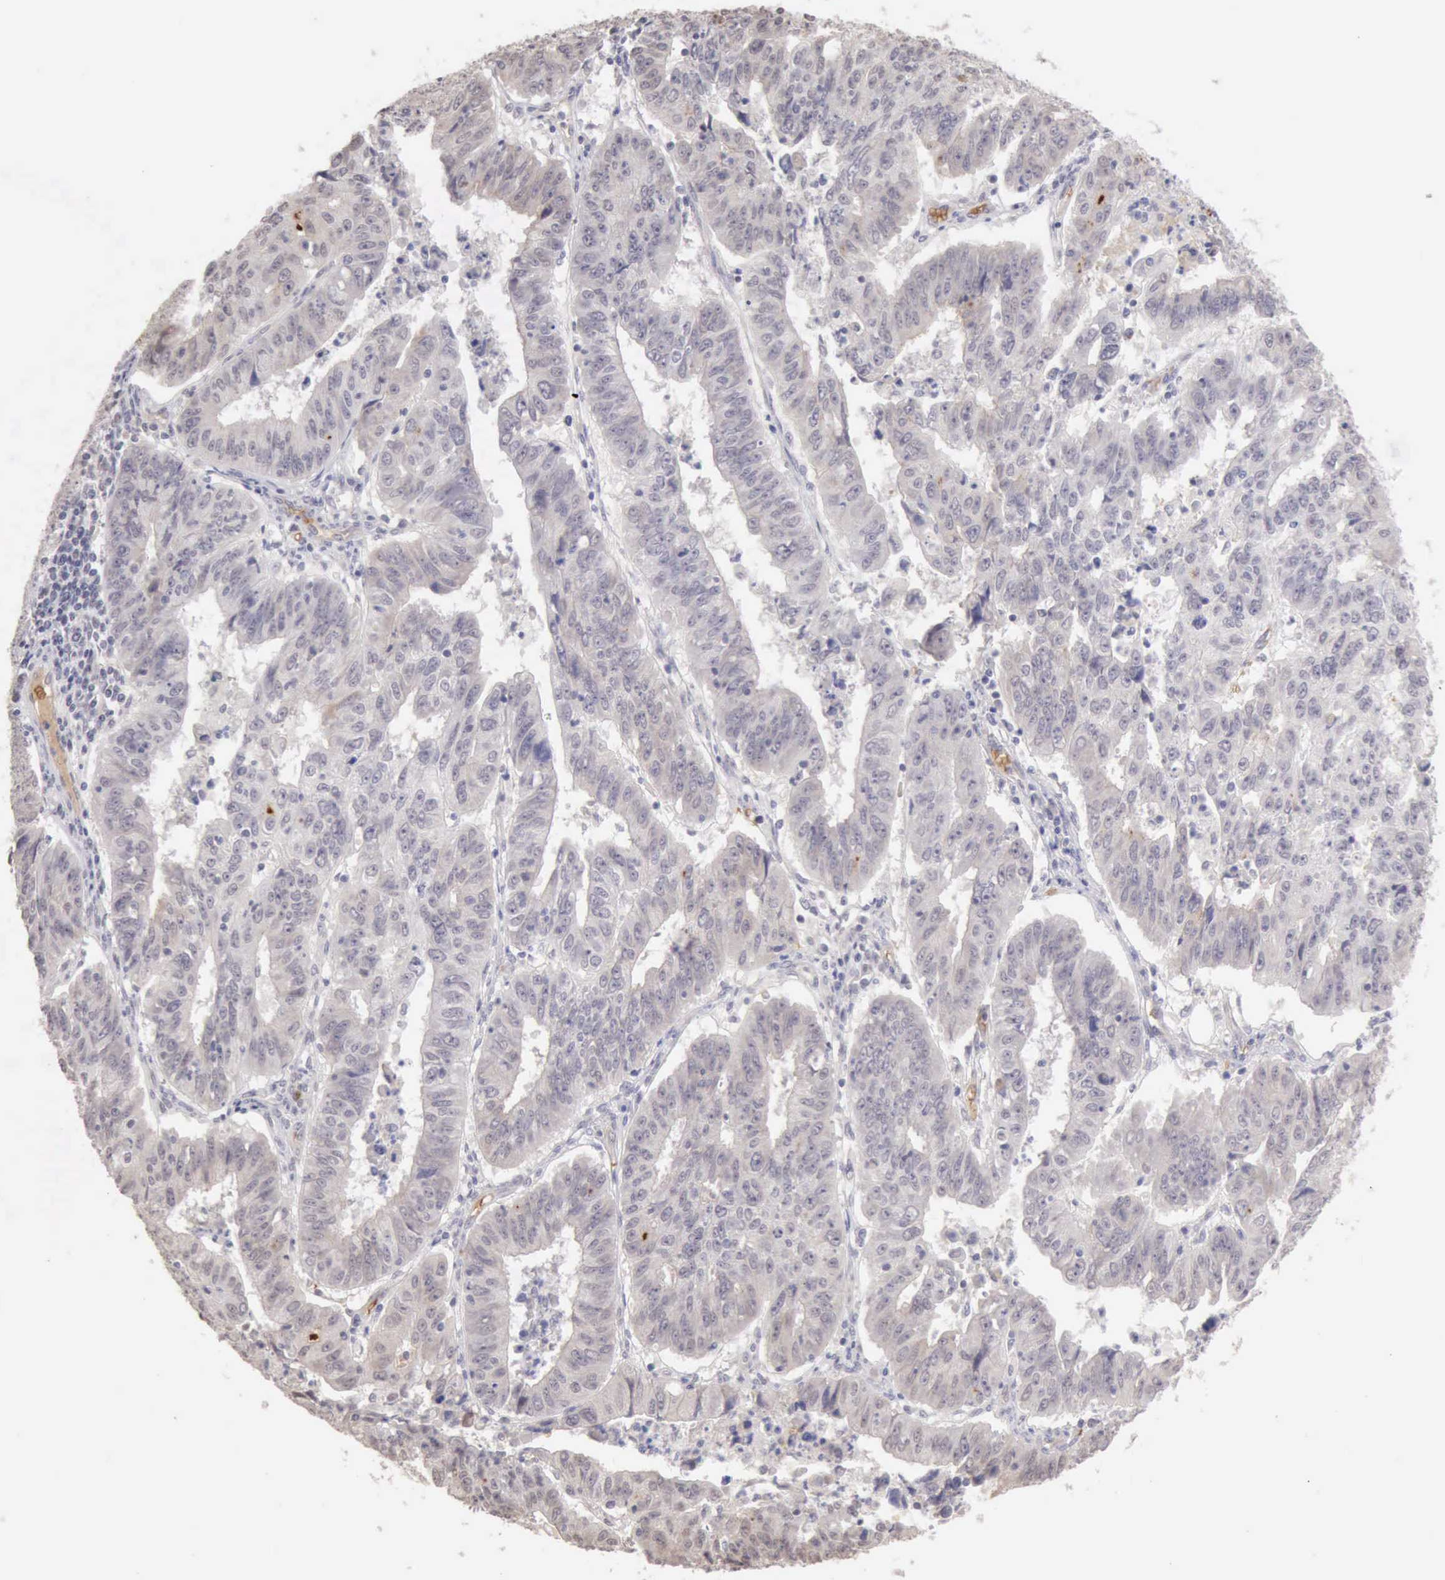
{"staining": {"intensity": "weak", "quantity": "<25%", "location": "cytoplasmic/membranous"}, "tissue": "endometrial cancer", "cell_type": "Tumor cells", "image_type": "cancer", "snomed": [{"axis": "morphology", "description": "Adenocarcinoma, NOS"}, {"axis": "topography", "description": "Endometrium"}], "caption": "DAB (3,3'-diaminobenzidine) immunohistochemical staining of endometrial cancer (adenocarcinoma) displays no significant positivity in tumor cells.", "gene": "CFI", "patient": {"sex": "female", "age": 42}}